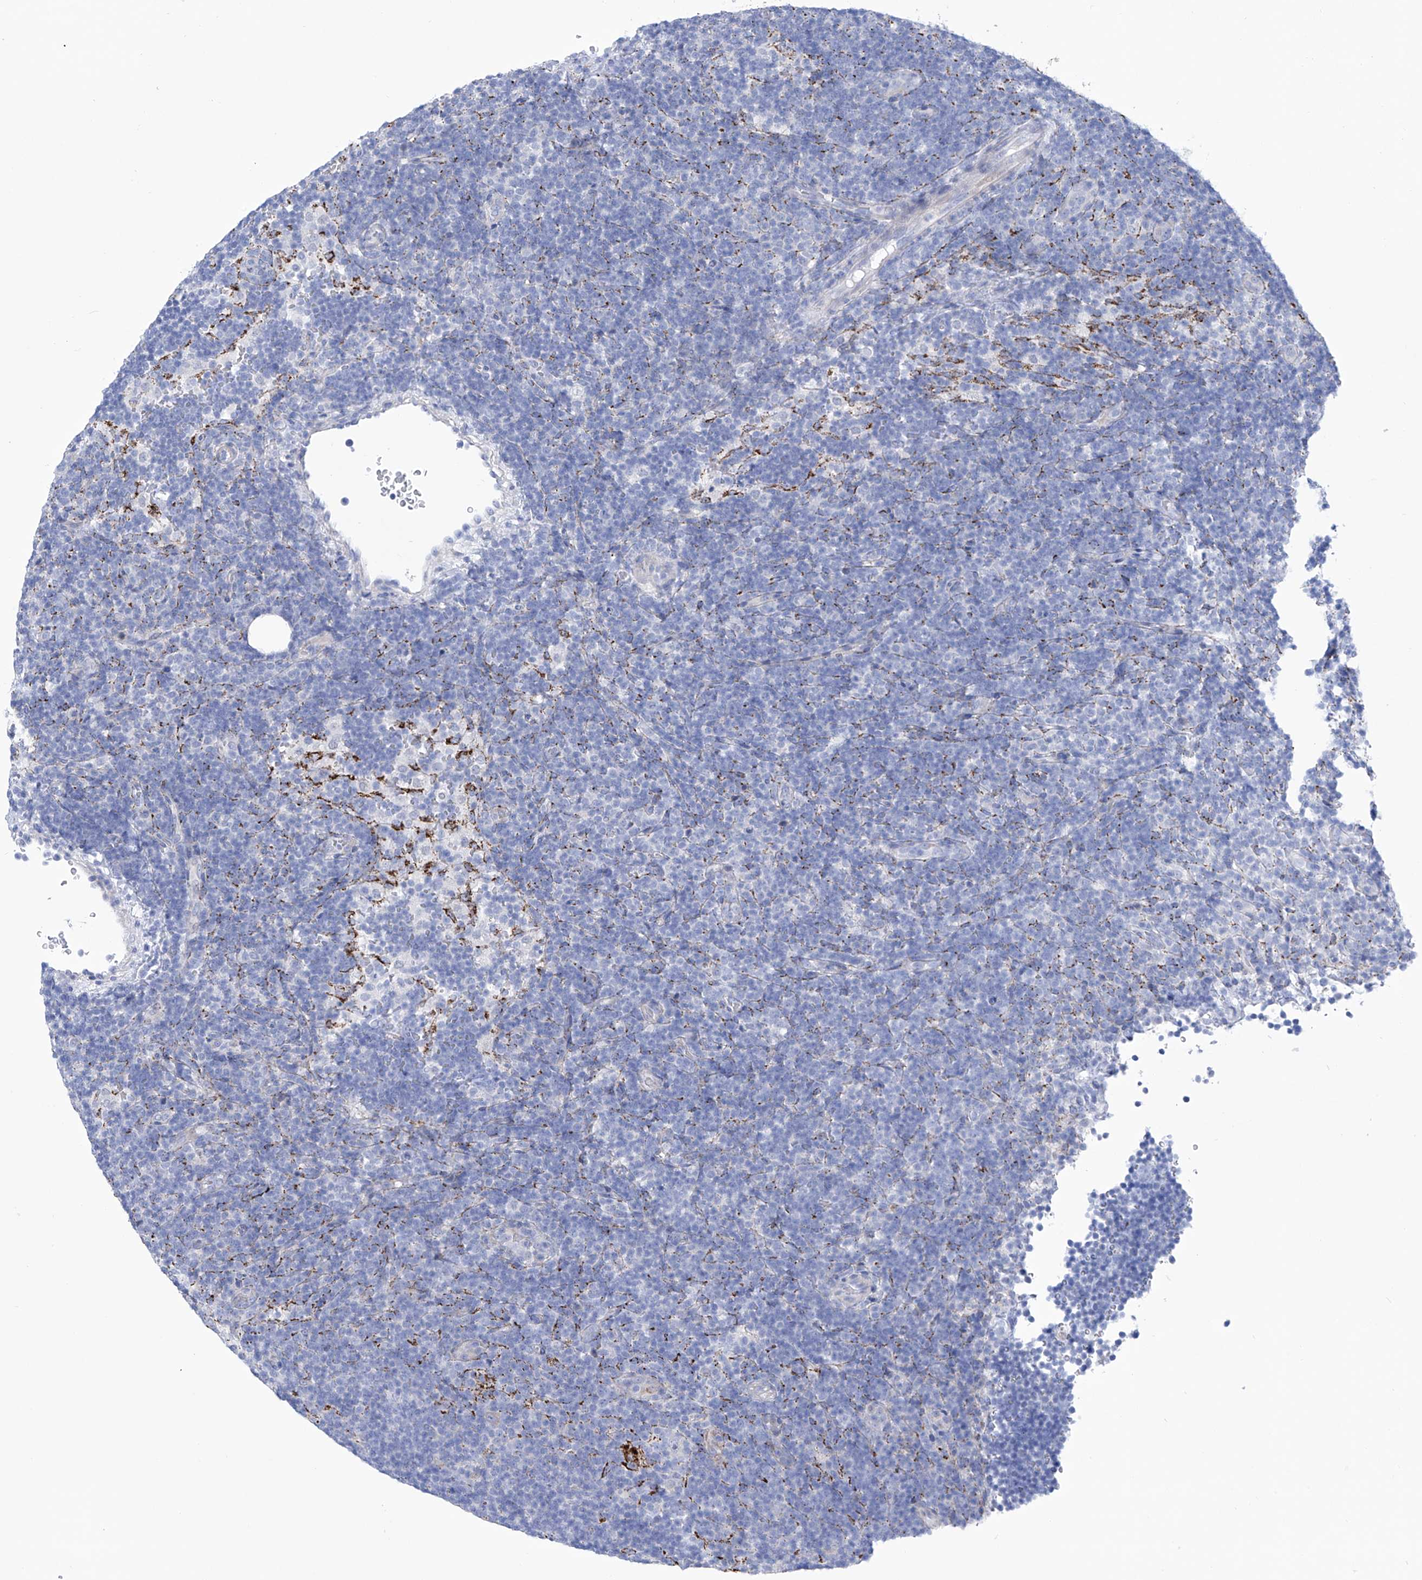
{"staining": {"intensity": "negative", "quantity": "none", "location": "none"}, "tissue": "lymphoma", "cell_type": "Tumor cells", "image_type": "cancer", "snomed": [{"axis": "morphology", "description": "Hodgkin's disease, NOS"}, {"axis": "topography", "description": "Lymph node"}], "caption": "A micrograph of human Hodgkin's disease is negative for staining in tumor cells.", "gene": "C1orf87", "patient": {"sex": "female", "age": 57}}